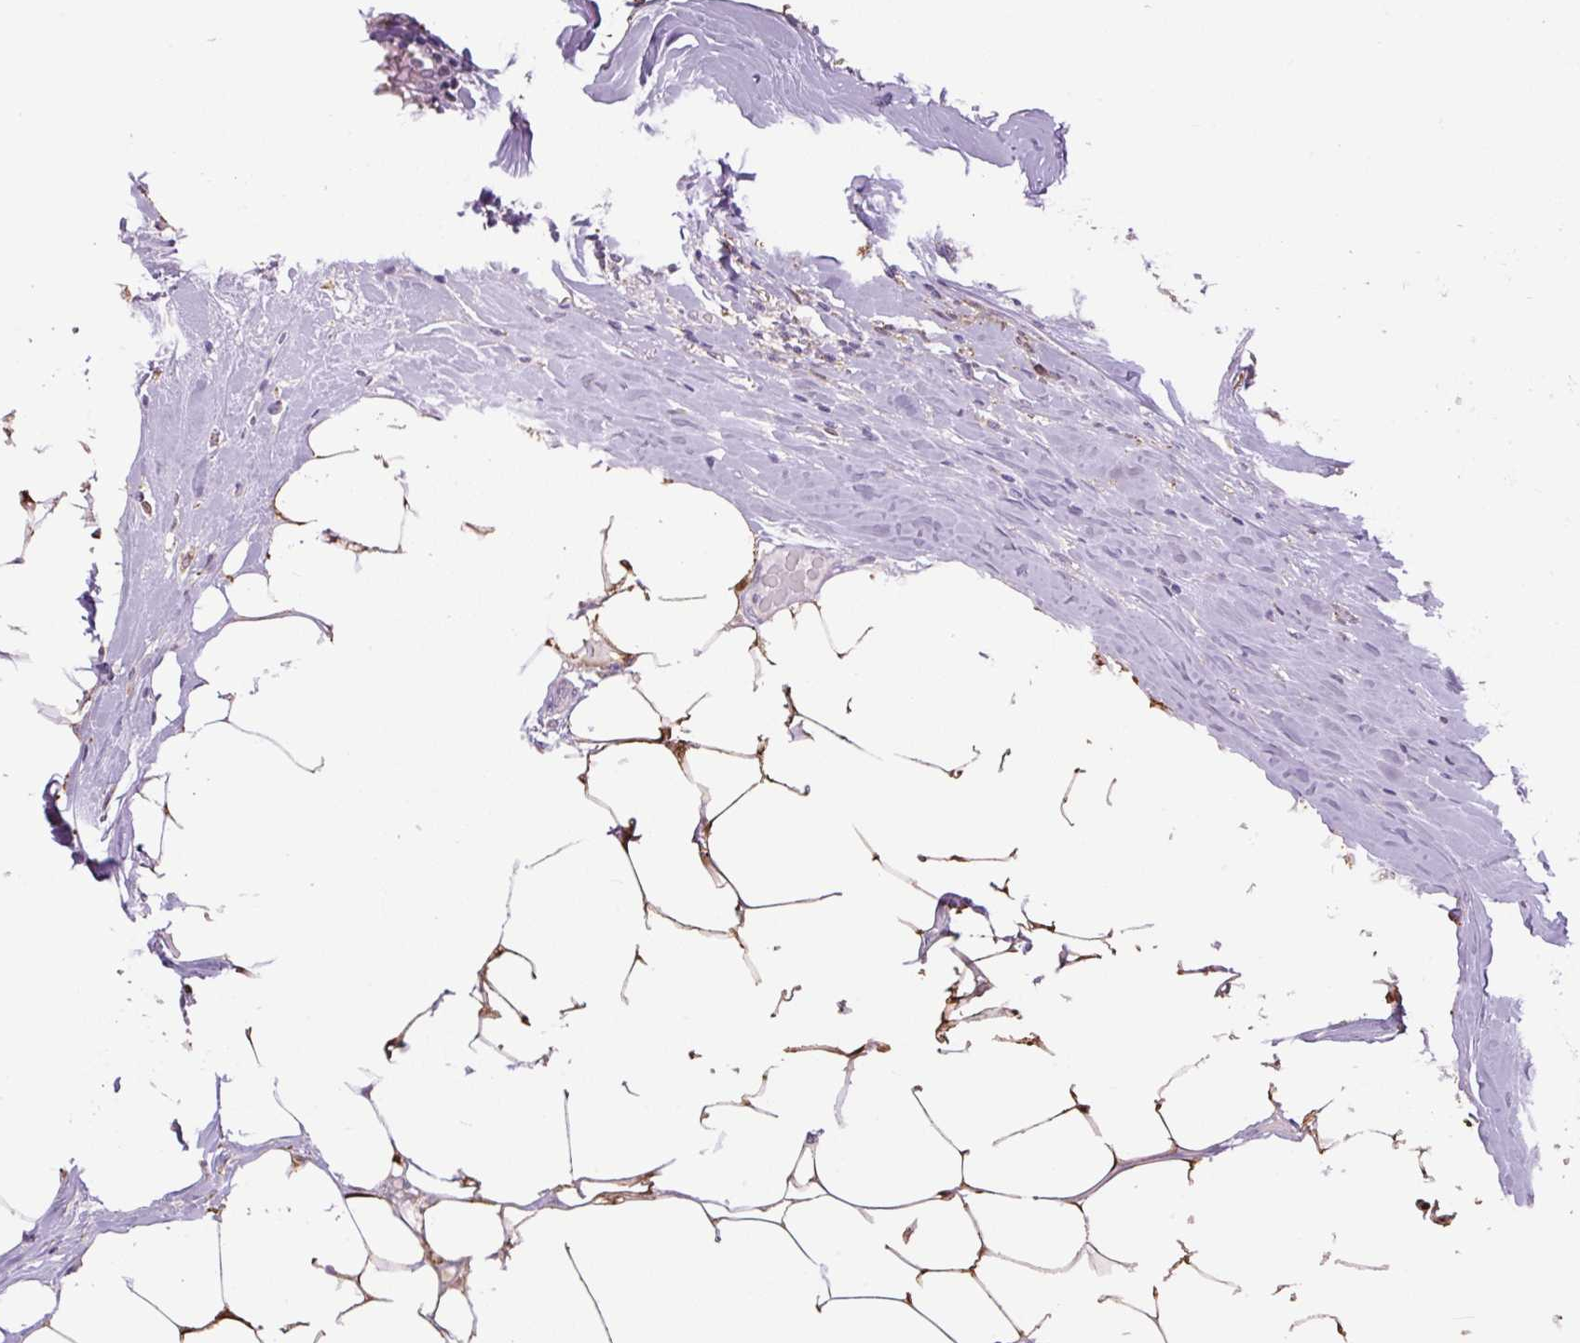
{"staining": {"intensity": "negative", "quantity": "none", "location": "none"}, "tissue": "breast cancer", "cell_type": "Tumor cells", "image_type": "cancer", "snomed": [{"axis": "morphology", "description": "Duct carcinoma"}, {"axis": "topography", "description": "Breast"}], "caption": "This is an IHC micrograph of human infiltrating ductal carcinoma (breast). There is no staining in tumor cells.", "gene": "SGF29", "patient": {"sex": "female", "age": 75}}